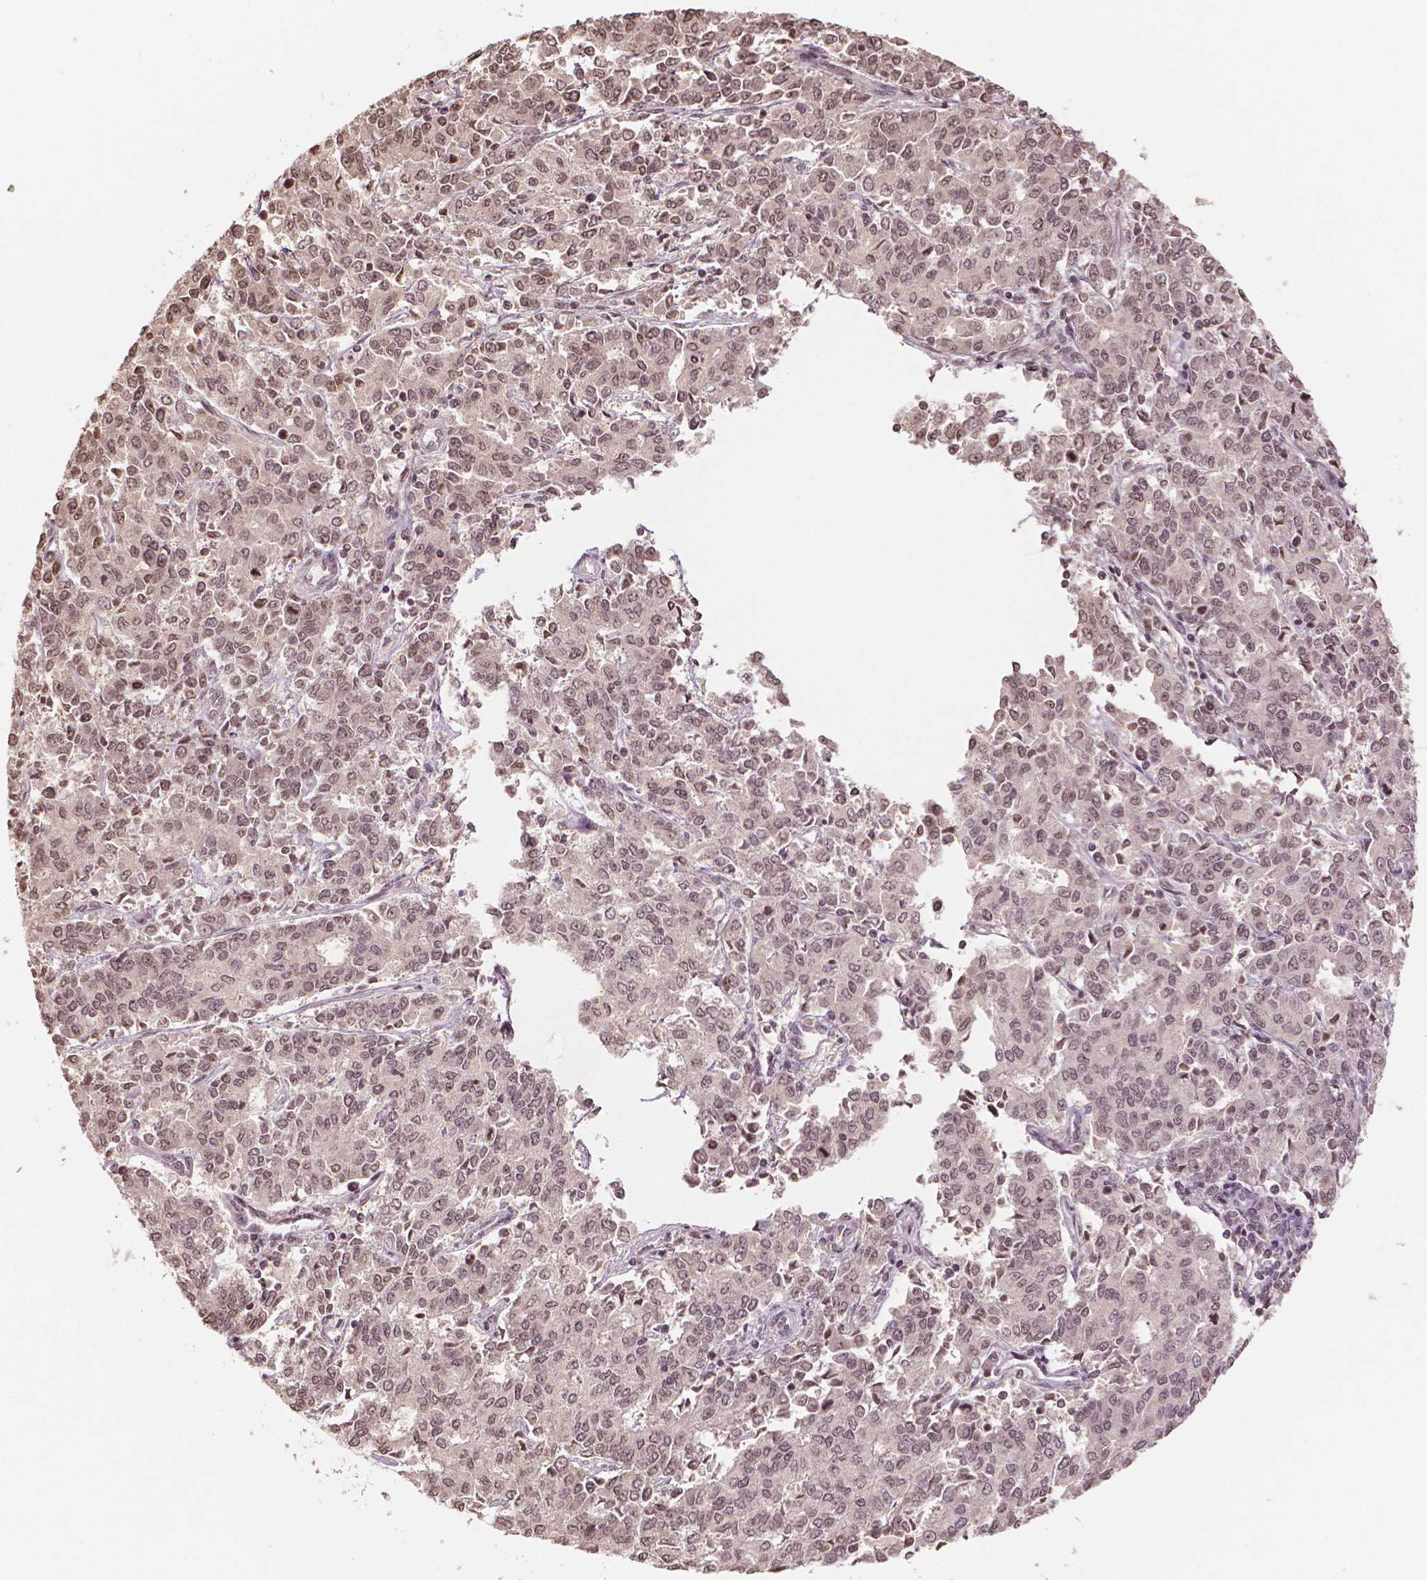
{"staining": {"intensity": "moderate", "quantity": ">75%", "location": "nuclear"}, "tissue": "endometrial cancer", "cell_type": "Tumor cells", "image_type": "cancer", "snomed": [{"axis": "morphology", "description": "Adenocarcinoma, NOS"}, {"axis": "topography", "description": "Endometrium"}], "caption": "Moderate nuclear positivity for a protein is seen in approximately >75% of tumor cells of endometrial cancer (adenocarcinoma) using immunohistochemistry (IHC).", "gene": "DEK", "patient": {"sex": "female", "age": 50}}